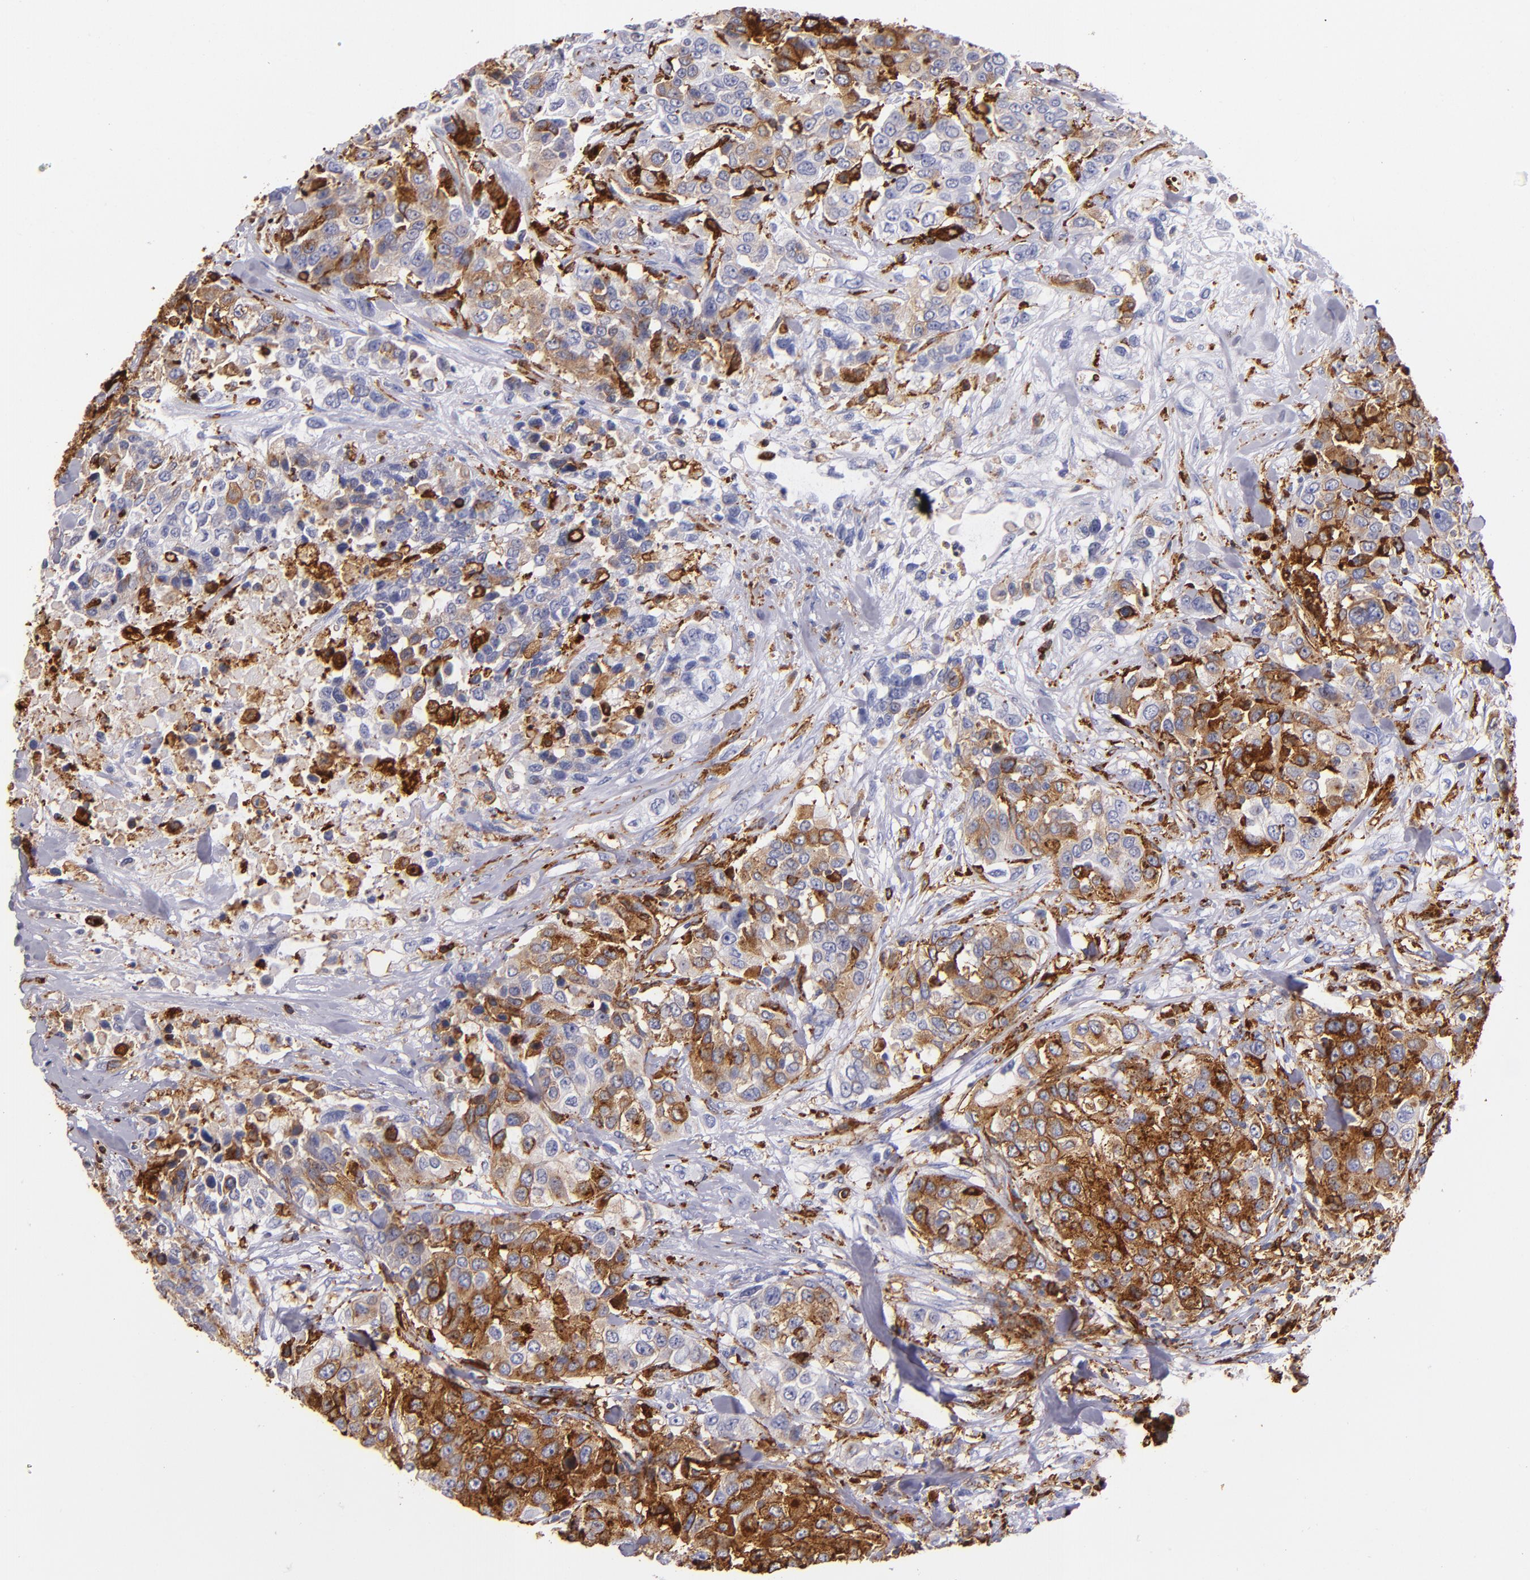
{"staining": {"intensity": "moderate", "quantity": ">75%", "location": "cytoplasmic/membranous"}, "tissue": "urothelial cancer", "cell_type": "Tumor cells", "image_type": "cancer", "snomed": [{"axis": "morphology", "description": "Urothelial carcinoma, High grade"}, {"axis": "topography", "description": "Urinary bladder"}], "caption": "IHC of urothelial cancer shows medium levels of moderate cytoplasmic/membranous expression in about >75% of tumor cells. Using DAB (brown) and hematoxylin (blue) stains, captured at high magnification using brightfield microscopy.", "gene": "HLA-DRA", "patient": {"sex": "female", "age": 80}}